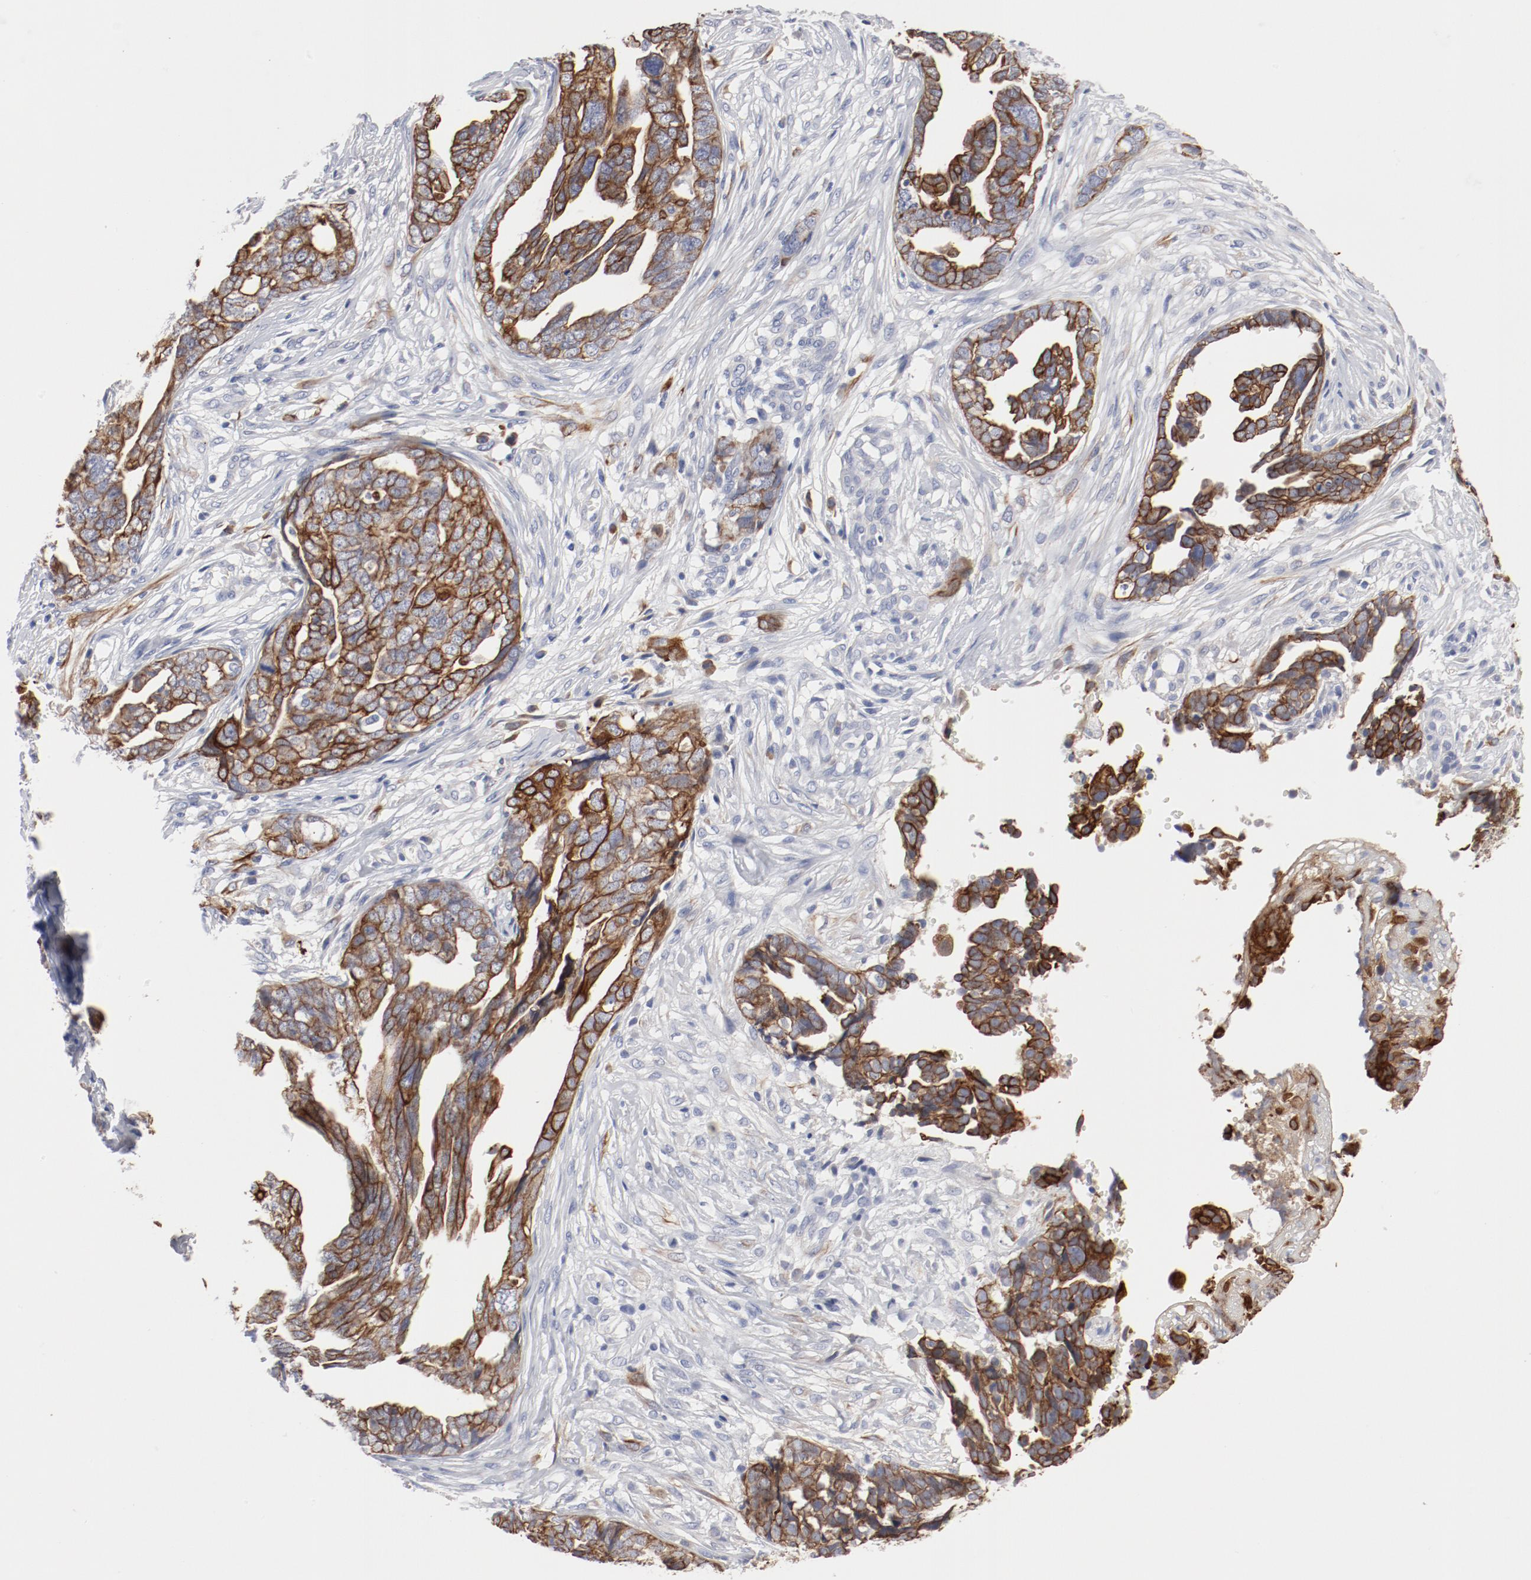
{"staining": {"intensity": "strong", "quantity": ">75%", "location": "cytoplasmic/membranous"}, "tissue": "ovarian cancer", "cell_type": "Tumor cells", "image_type": "cancer", "snomed": [{"axis": "morphology", "description": "Normal tissue, NOS"}, {"axis": "morphology", "description": "Cystadenocarcinoma, serous, NOS"}, {"axis": "topography", "description": "Fallopian tube"}, {"axis": "topography", "description": "Ovary"}], "caption": "Immunohistochemical staining of ovarian cancer (serous cystadenocarcinoma) demonstrates strong cytoplasmic/membranous protein positivity in about >75% of tumor cells.", "gene": "TSPAN6", "patient": {"sex": "female", "age": 56}}